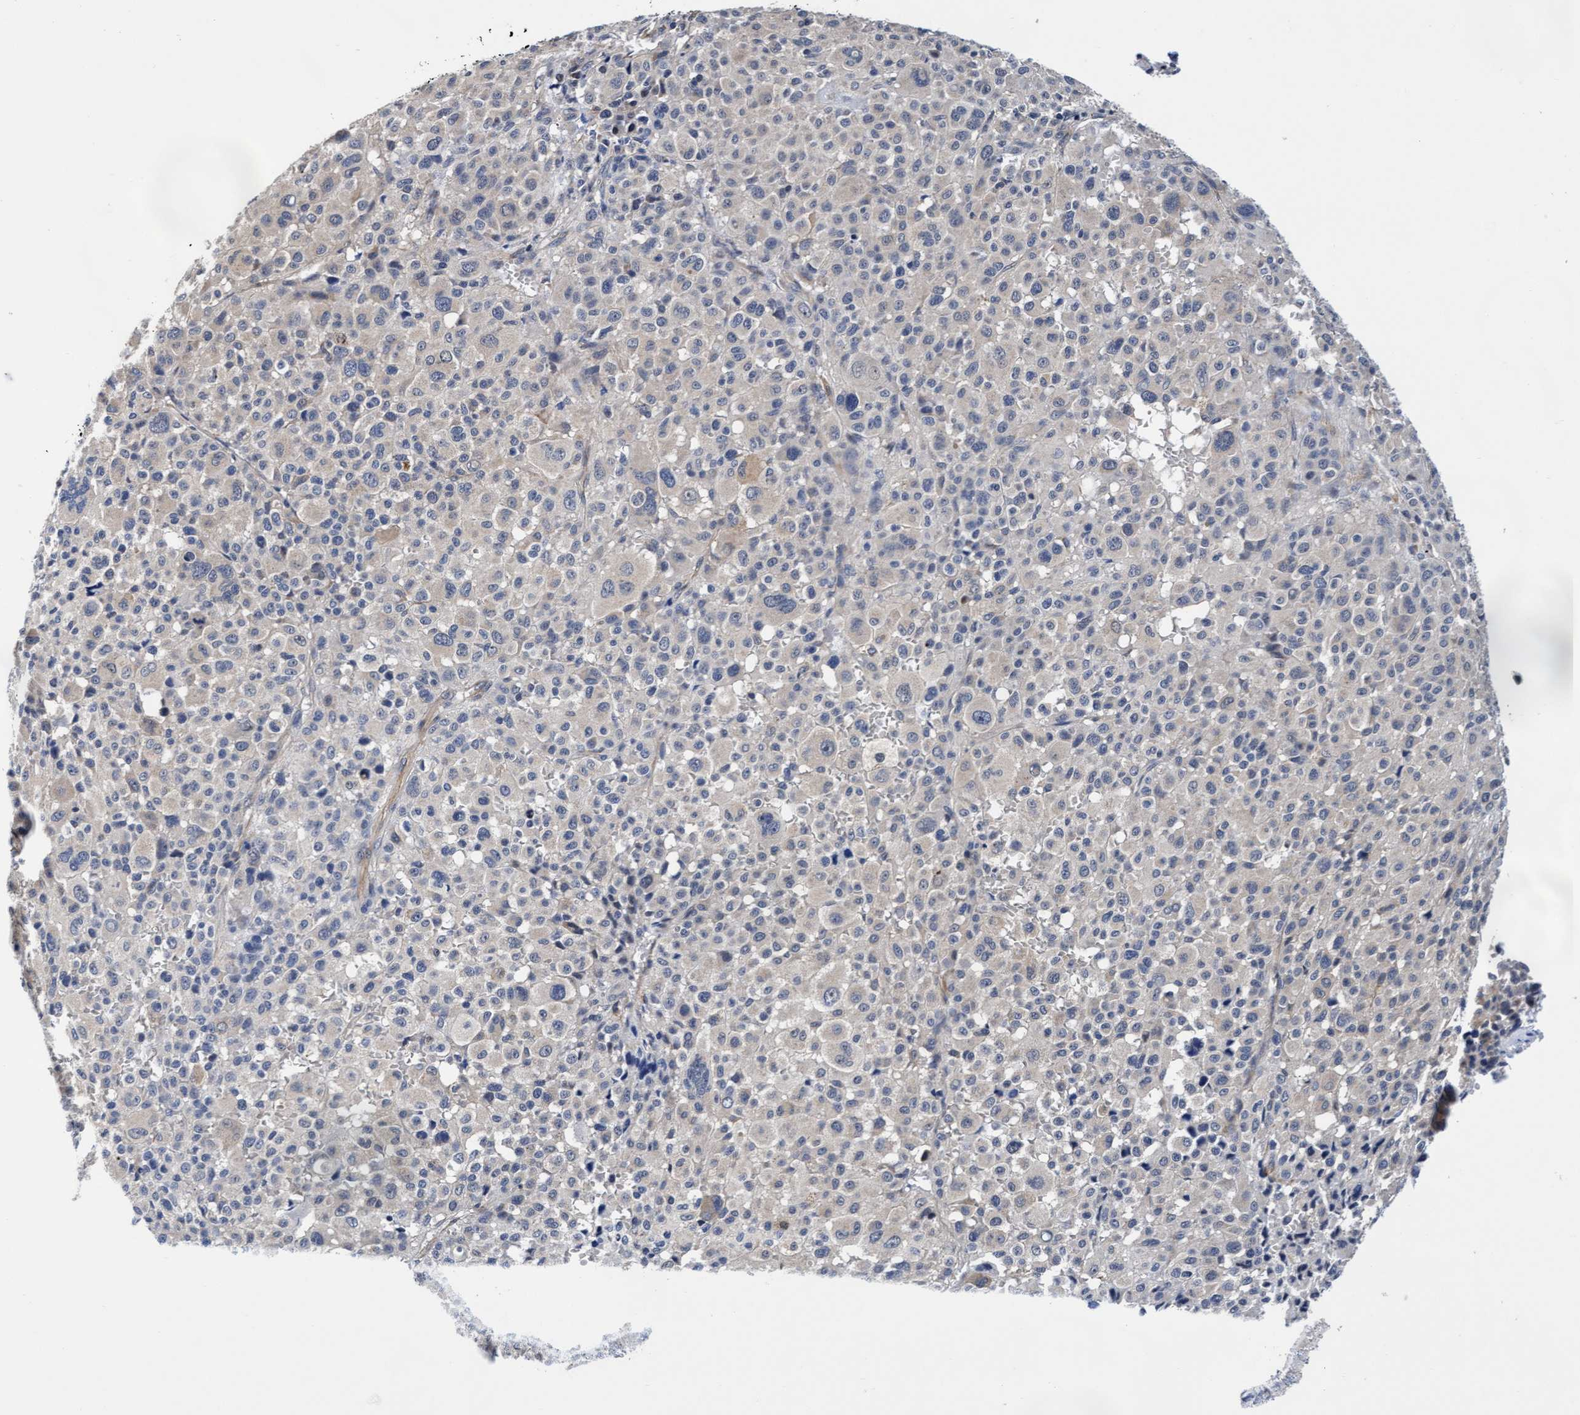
{"staining": {"intensity": "negative", "quantity": "none", "location": "none"}, "tissue": "melanoma", "cell_type": "Tumor cells", "image_type": "cancer", "snomed": [{"axis": "morphology", "description": "Malignant melanoma, Metastatic site"}, {"axis": "topography", "description": "Skin"}], "caption": "Image shows no protein expression in tumor cells of malignant melanoma (metastatic site) tissue. Brightfield microscopy of IHC stained with DAB (brown) and hematoxylin (blue), captured at high magnification.", "gene": "EFCAB13", "patient": {"sex": "female", "age": 74}}